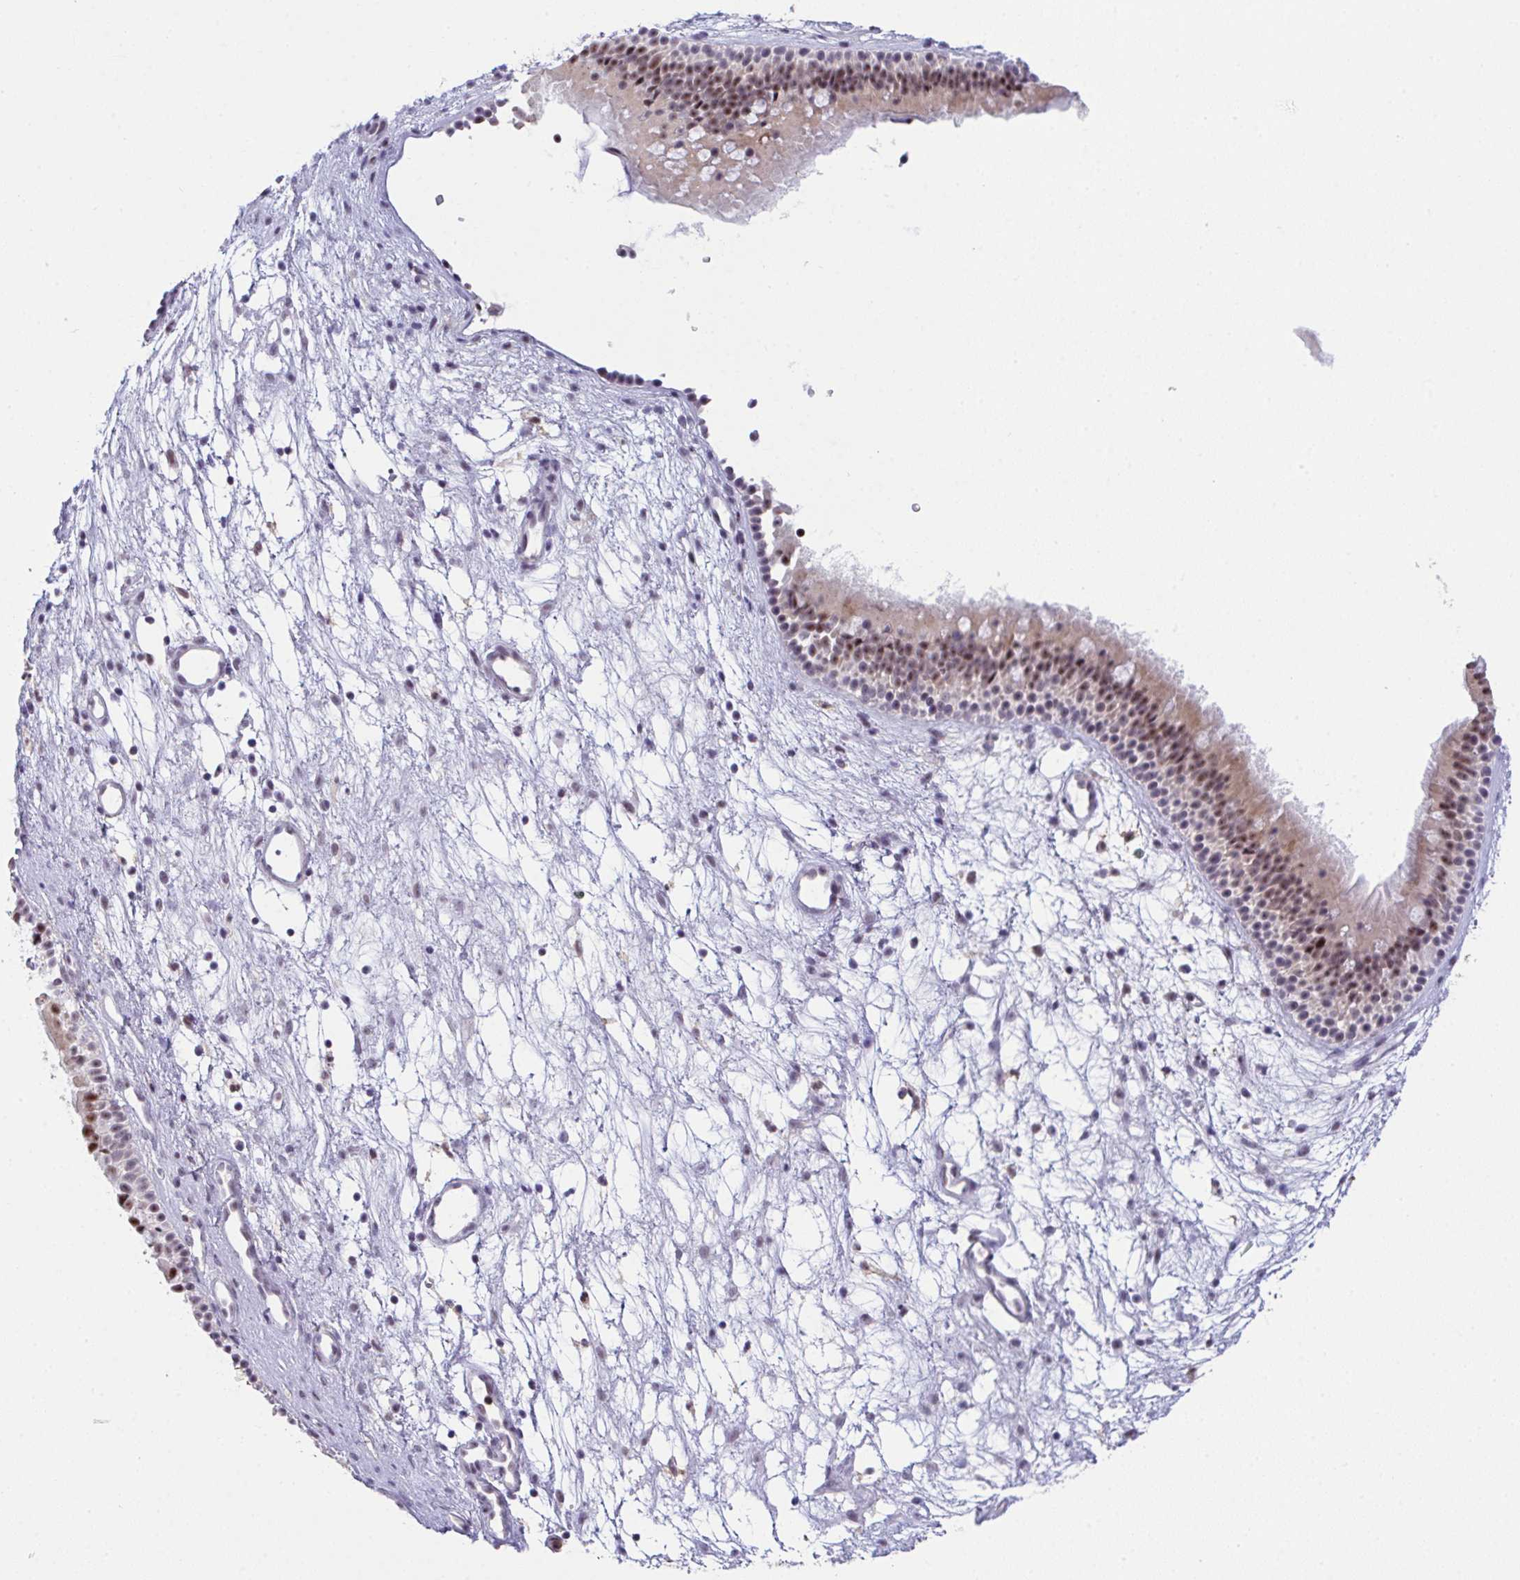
{"staining": {"intensity": "moderate", "quantity": ">75%", "location": "cytoplasmic/membranous,nuclear"}, "tissue": "nasopharynx", "cell_type": "Respiratory epithelial cells", "image_type": "normal", "snomed": [{"axis": "morphology", "description": "Normal tissue, NOS"}, {"axis": "morphology", "description": "Polyp, NOS"}, {"axis": "topography", "description": "Nasopharynx"}], "caption": "Human nasopharynx stained for a protein (brown) displays moderate cytoplasmic/membranous,nuclear positive staining in about >75% of respiratory epithelial cells.", "gene": "OR6K3", "patient": {"sex": "male", "age": 83}}